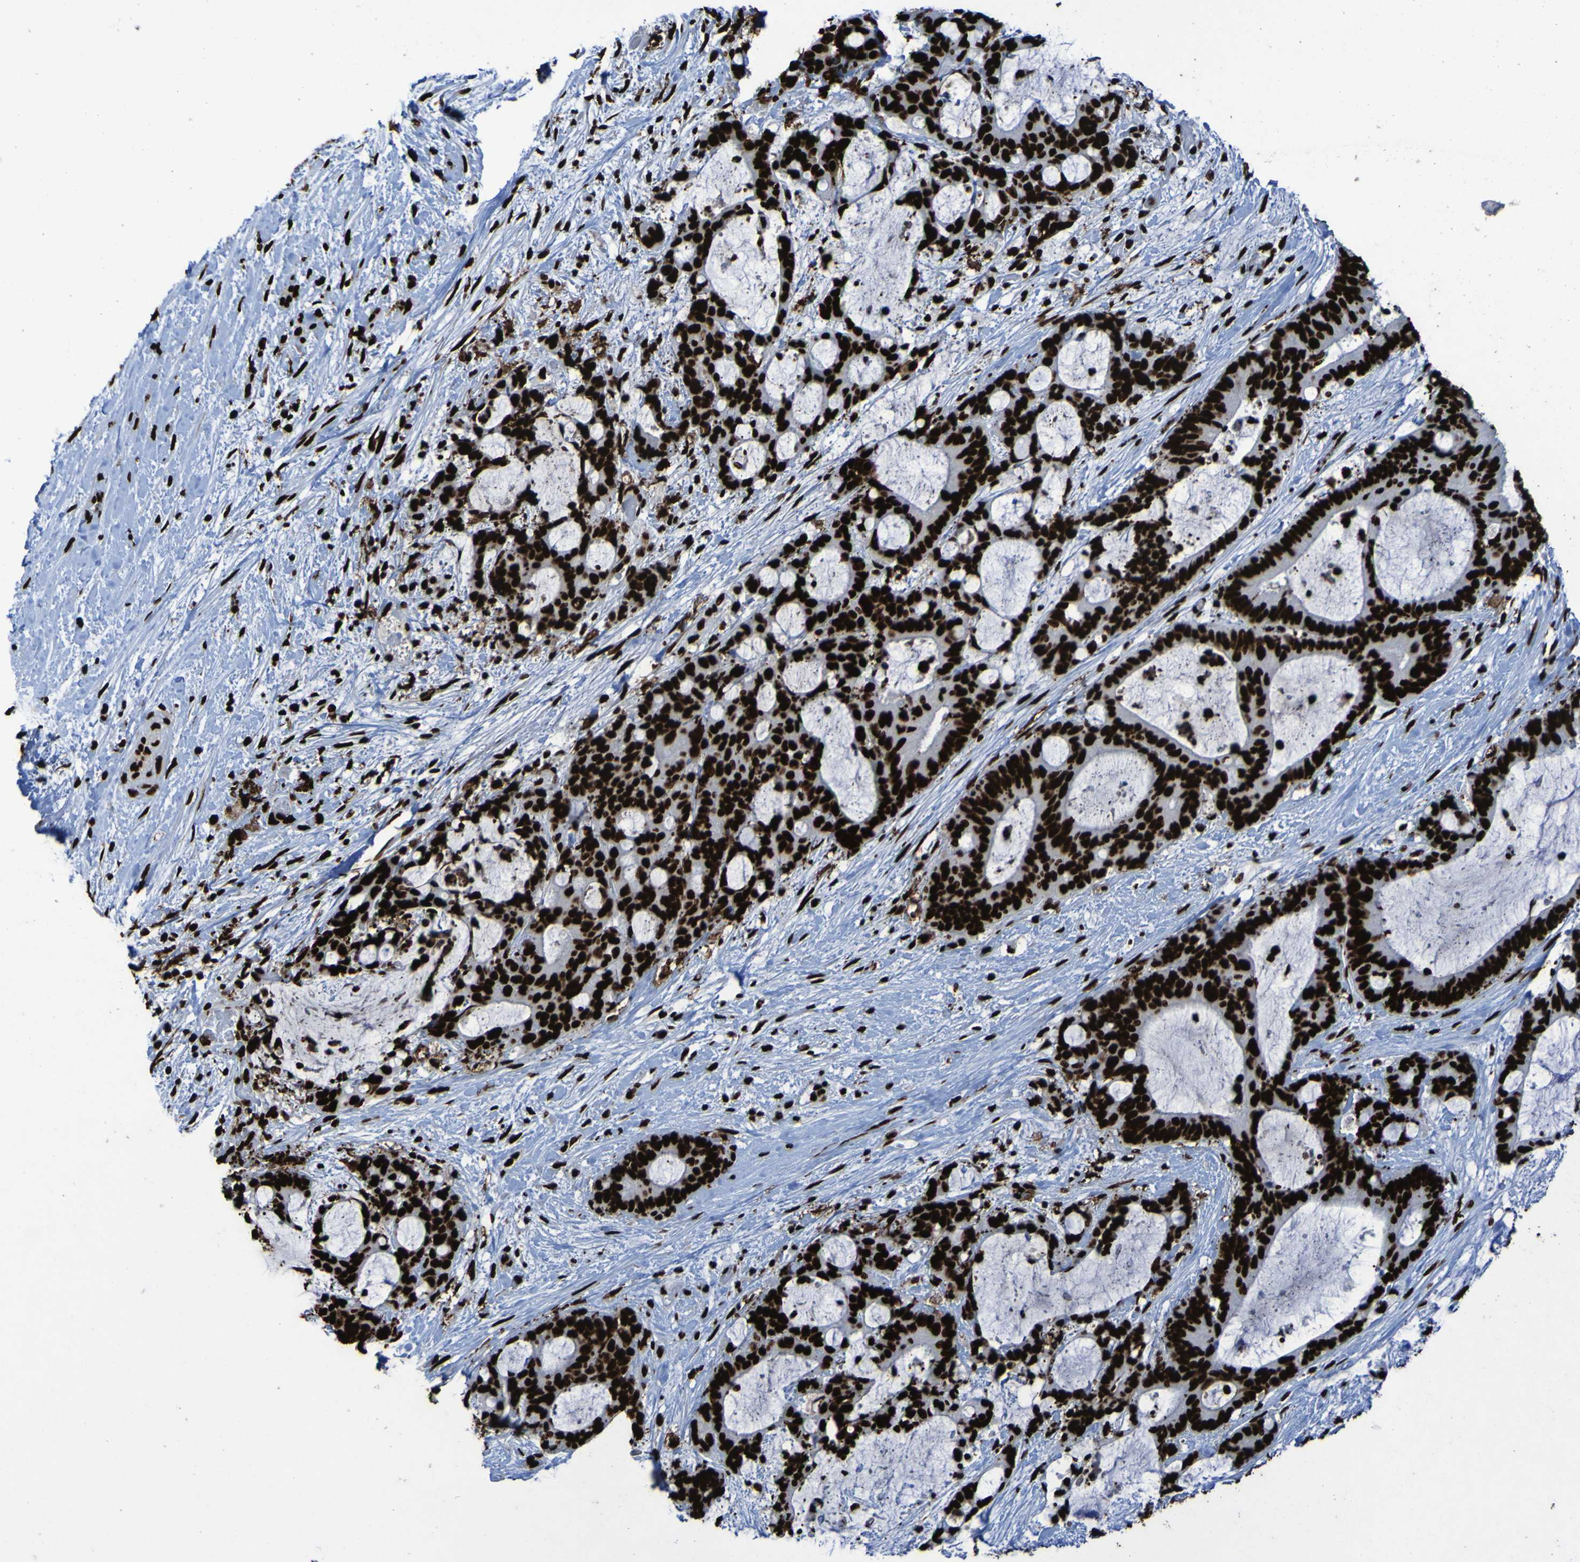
{"staining": {"intensity": "strong", "quantity": ">75%", "location": "nuclear"}, "tissue": "liver cancer", "cell_type": "Tumor cells", "image_type": "cancer", "snomed": [{"axis": "morphology", "description": "Cholangiocarcinoma"}, {"axis": "topography", "description": "Liver"}], "caption": "About >75% of tumor cells in human liver cancer exhibit strong nuclear protein staining as visualized by brown immunohistochemical staining.", "gene": "NPM1", "patient": {"sex": "female", "age": 73}}